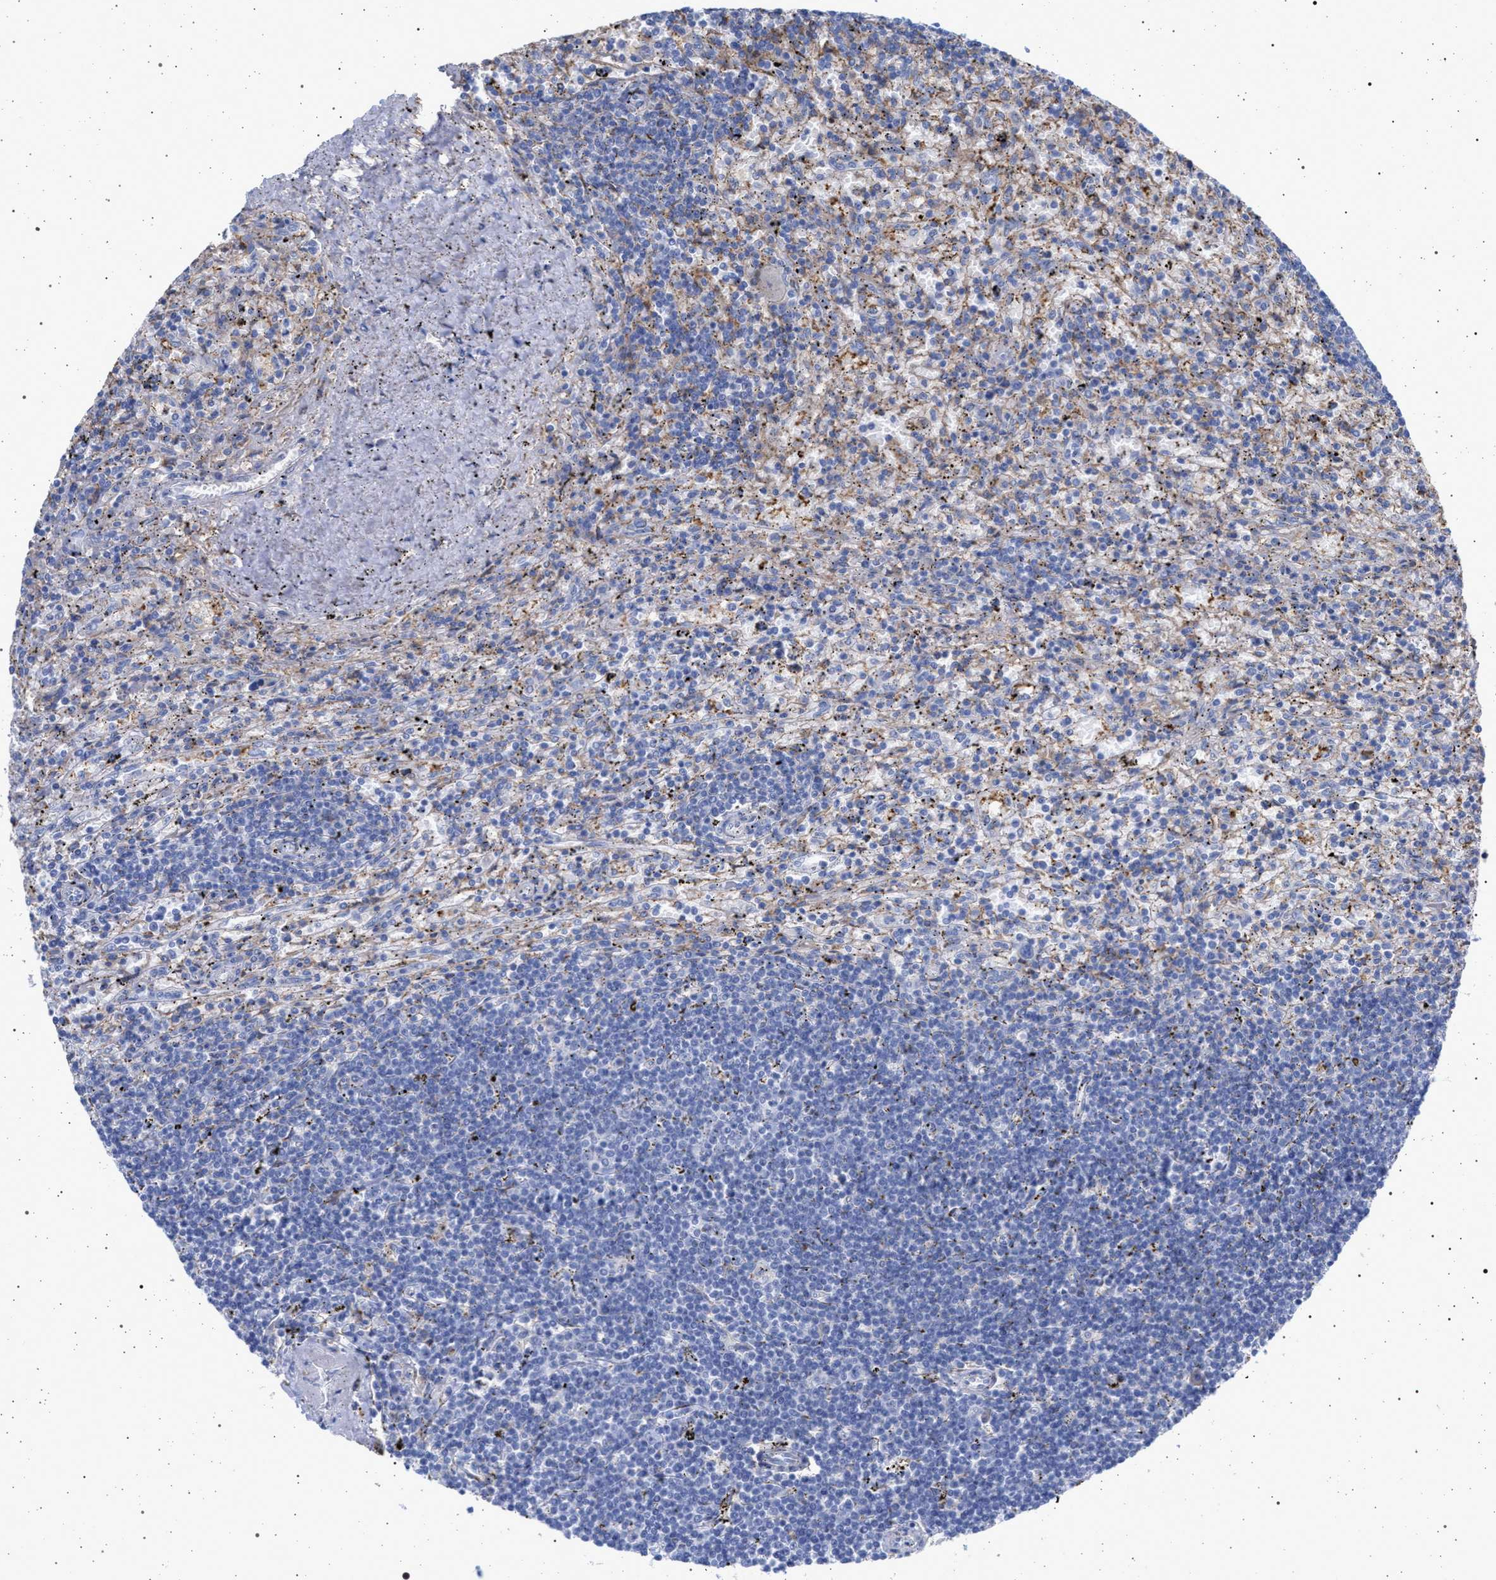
{"staining": {"intensity": "negative", "quantity": "none", "location": "none"}, "tissue": "lymphoma", "cell_type": "Tumor cells", "image_type": "cancer", "snomed": [{"axis": "morphology", "description": "Malignant lymphoma, non-Hodgkin's type, Low grade"}, {"axis": "topography", "description": "Spleen"}], "caption": "A micrograph of low-grade malignant lymphoma, non-Hodgkin's type stained for a protein displays no brown staining in tumor cells. Brightfield microscopy of immunohistochemistry (IHC) stained with DAB (brown) and hematoxylin (blue), captured at high magnification.", "gene": "PLG", "patient": {"sex": "male", "age": 76}}